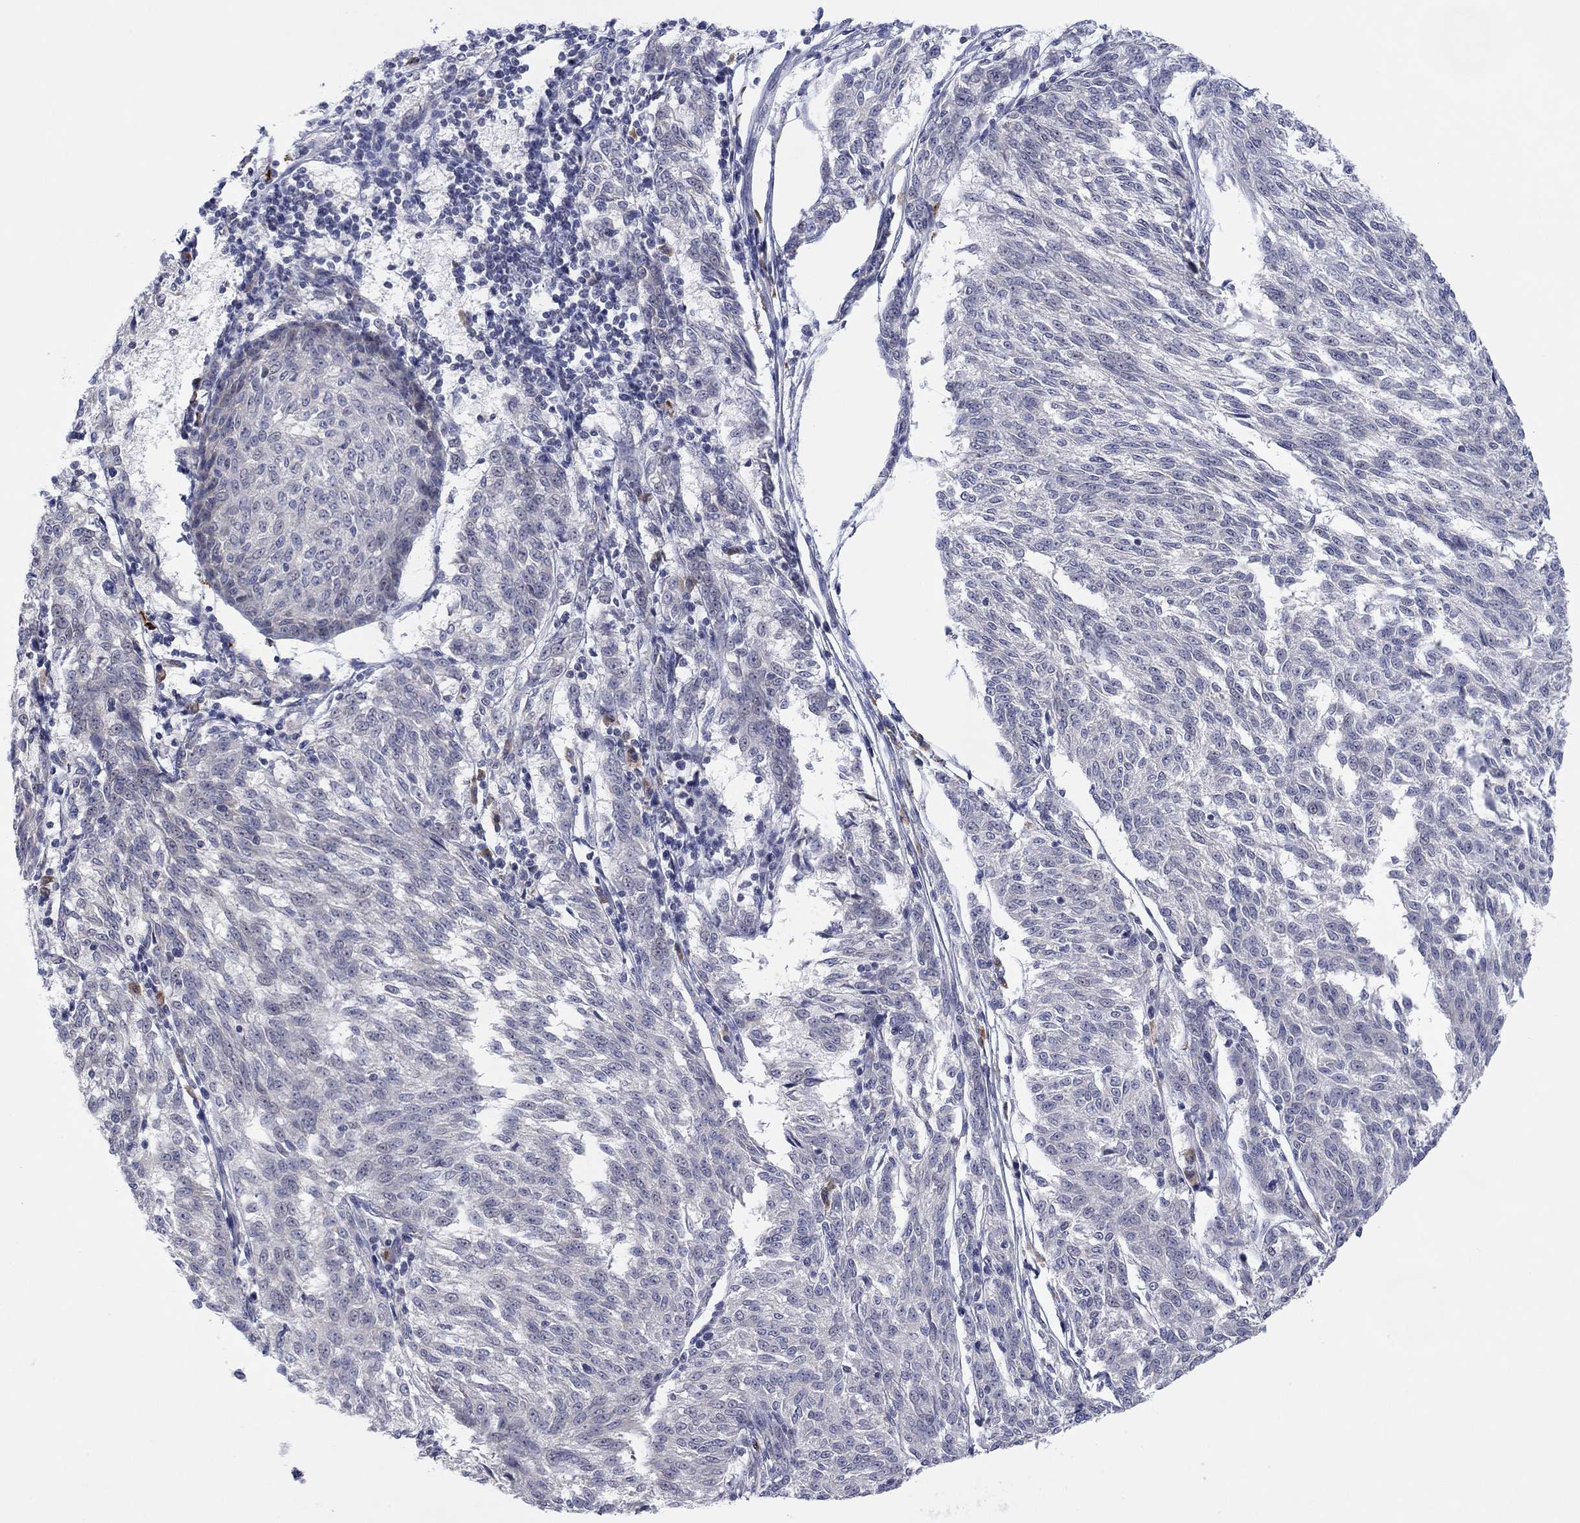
{"staining": {"intensity": "negative", "quantity": "none", "location": "none"}, "tissue": "melanoma", "cell_type": "Tumor cells", "image_type": "cancer", "snomed": [{"axis": "morphology", "description": "Malignant melanoma, NOS"}, {"axis": "topography", "description": "Skin"}], "caption": "This image is of melanoma stained with IHC to label a protein in brown with the nuclei are counter-stained blue. There is no staining in tumor cells.", "gene": "MTRFR", "patient": {"sex": "female", "age": 72}}